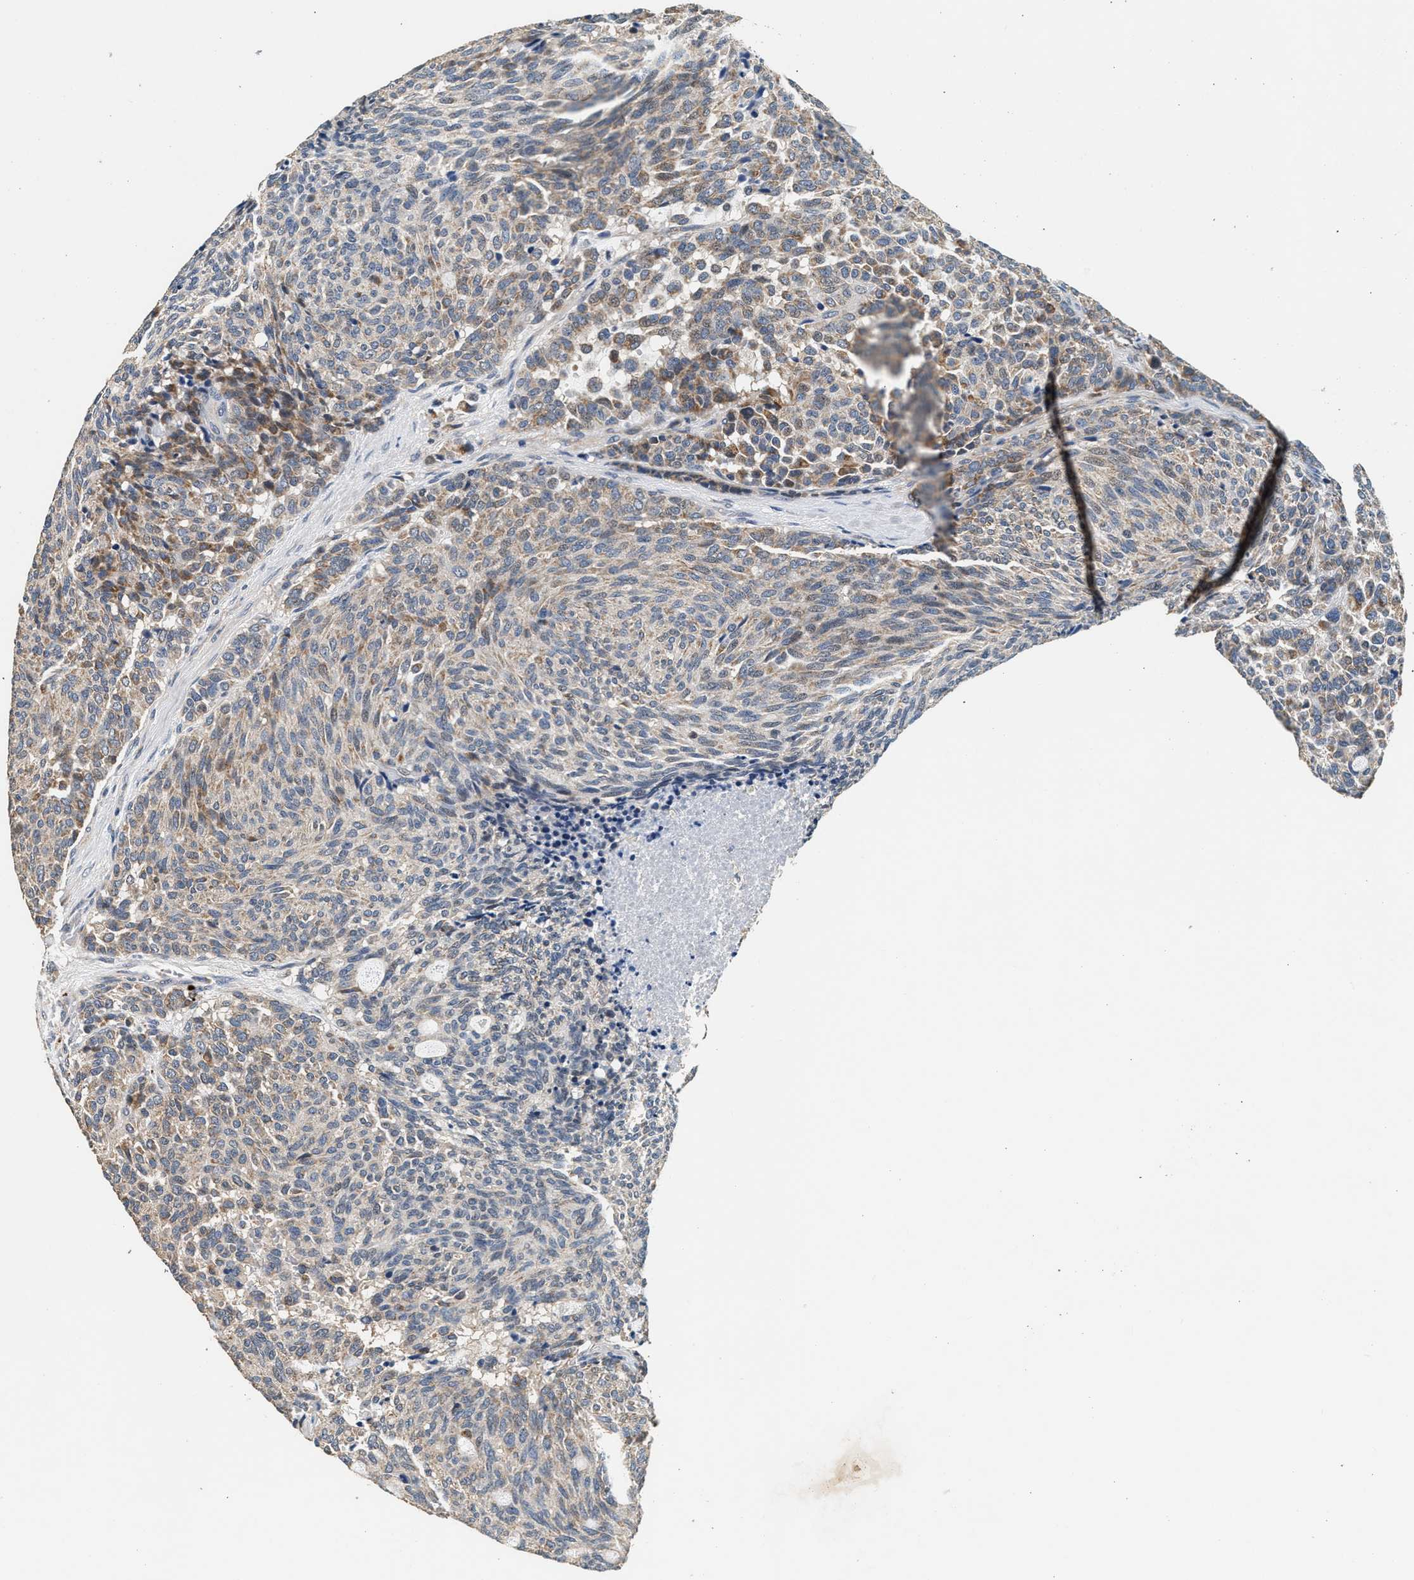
{"staining": {"intensity": "weak", "quantity": "25%-75%", "location": "cytoplasmic/membranous"}, "tissue": "carcinoid", "cell_type": "Tumor cells", "image_type": "cancer", "snomed": [{"axis": "morphology", "description": "Carcinoid, malignant, NOS"}, {"axis": "topography", "description": "Pancreas"}], "caption": "Immunohistochemical staining of human carcinoid reveals low levels of weak cytoplasmic/membranous expression in about 25%-75% of tumor cells.", "gene": "PTGR3", "patient": {"sex": "female", "age": 54}}